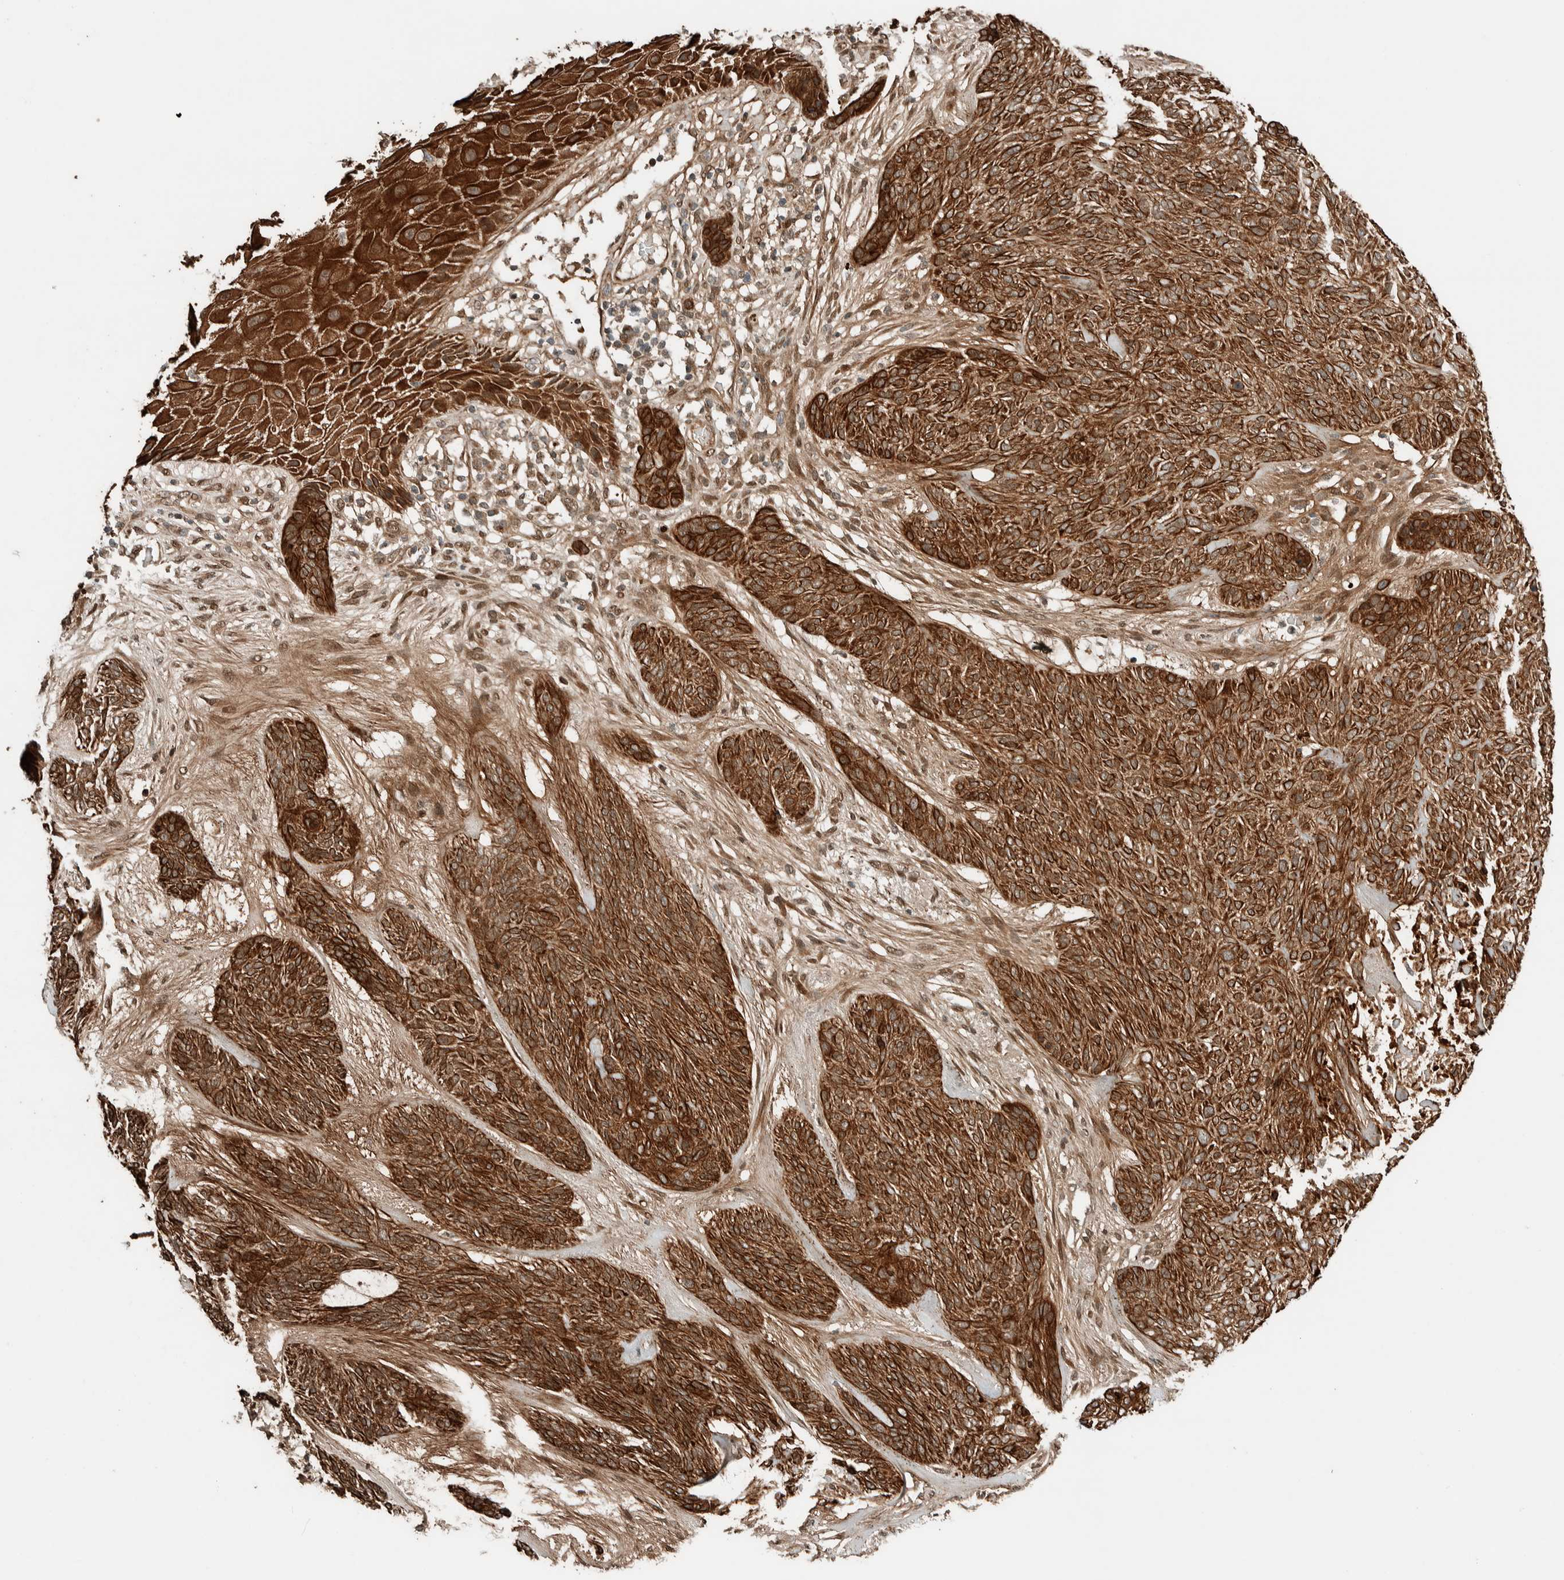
{"staining": {"intensity": "strong", "quantity": ">75%", "location": "cytoplasmic/membranous"}, "tissue": "skin cancer", "cell_type": "Tumor cells", "image_type": "cancer", "snomed": [{"axis": "morphology", "description": "Basal cell carcinoma"}, {"axis": "topography", "description": "Skin"}], "caption": "Immunohistochemistry (IHC) of basal cell carcinoma (skin) displays high levels of strong cytoplasmic/membranous expression in about >75% of tumor cells.", "gene": "STXBP4", "patient": {"sex": "male", "age": 55}}